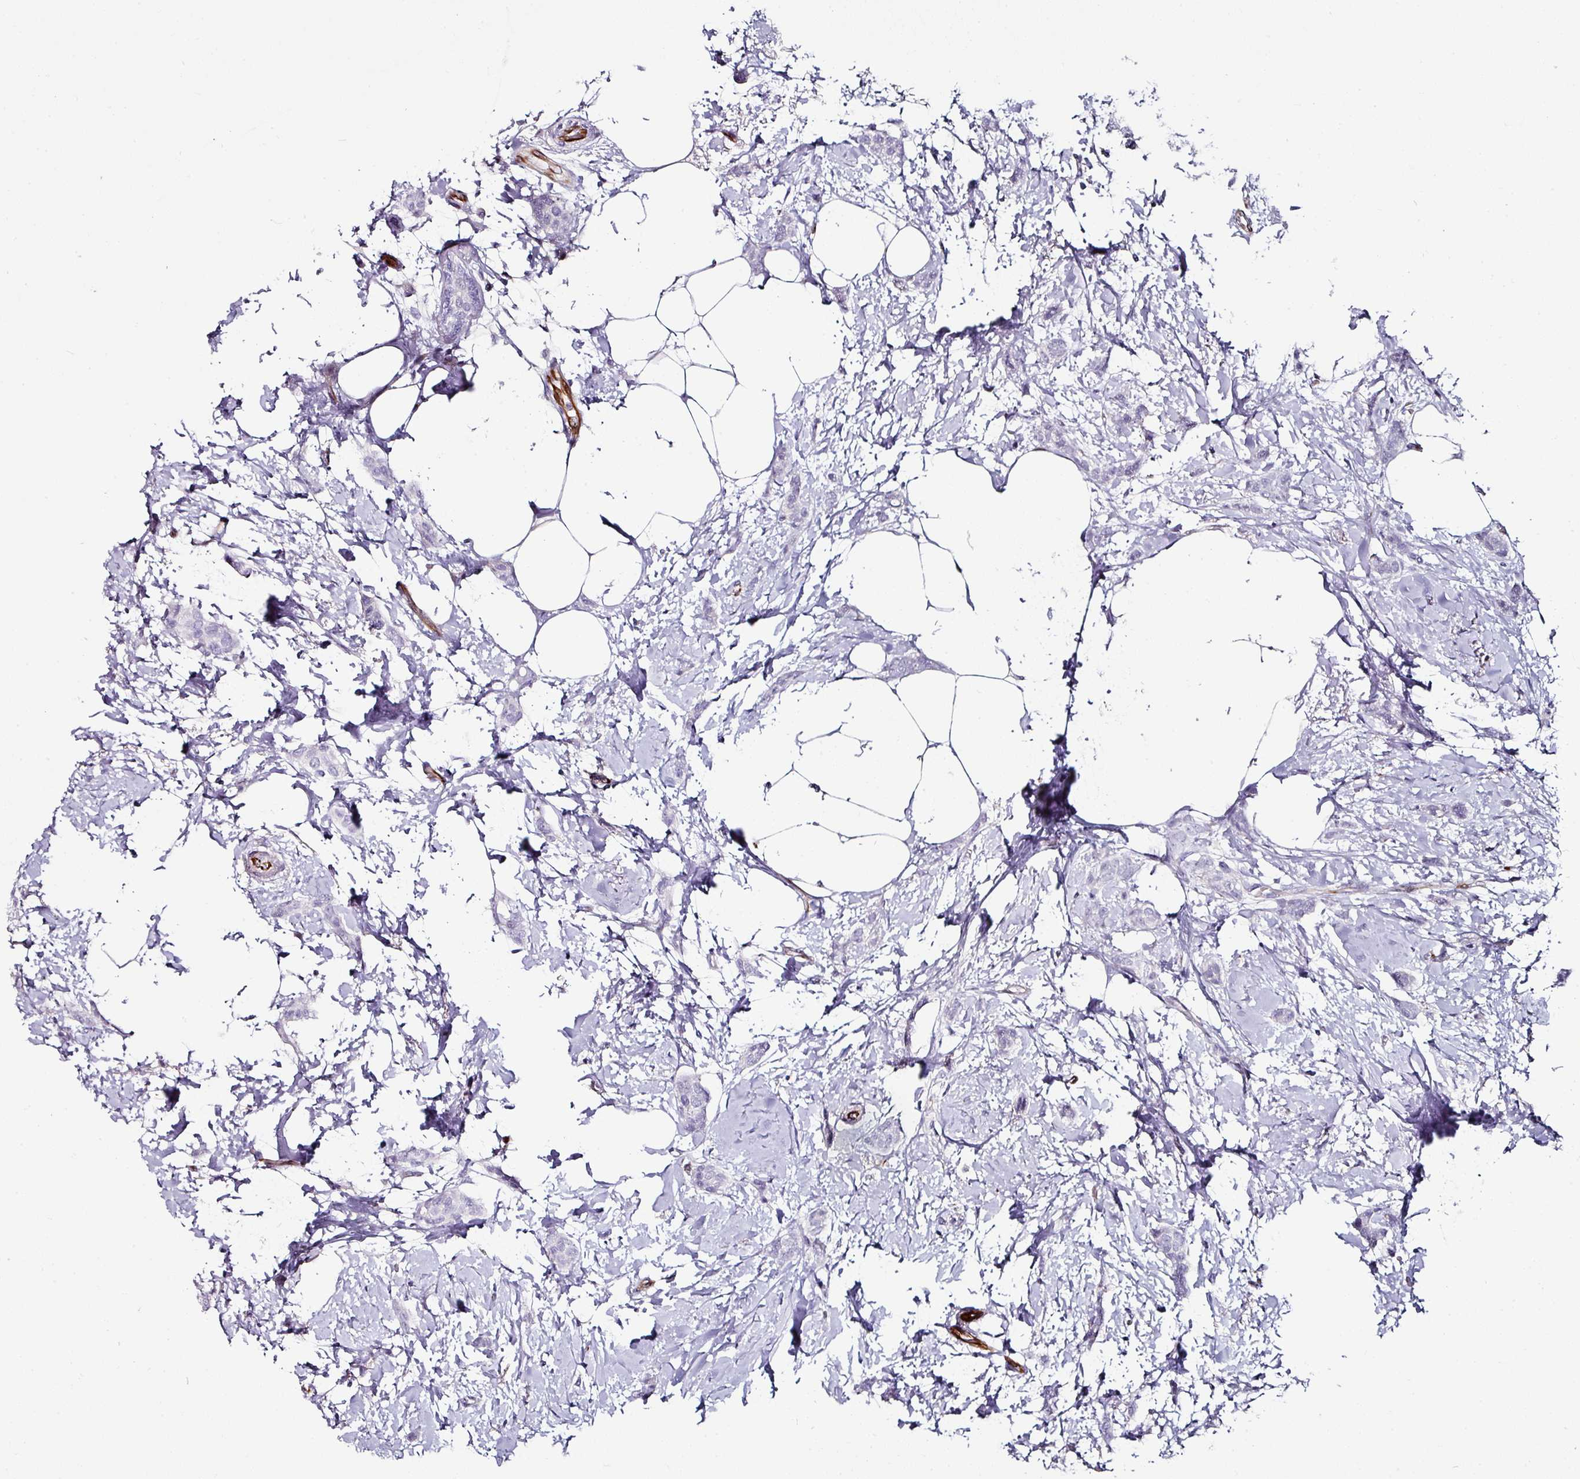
{"staining": {"intensity": "negative", "quantity": "none", "location": "none"}, "tissue": "breast cancer", "cell_type": "Tumor cells", "image_type": "cancer", "snomed": [{"axis": "morphology", "description": "Duct carcinoma"}, {"axis": "topography", "description": "Breast"}], "caption": "The IHC image has no significant expression in tumor cells of intraductal carcinoma (breast) tissue.", "gene": "TMPRSS9", "patient": {"sex": "female", "age": 72}}